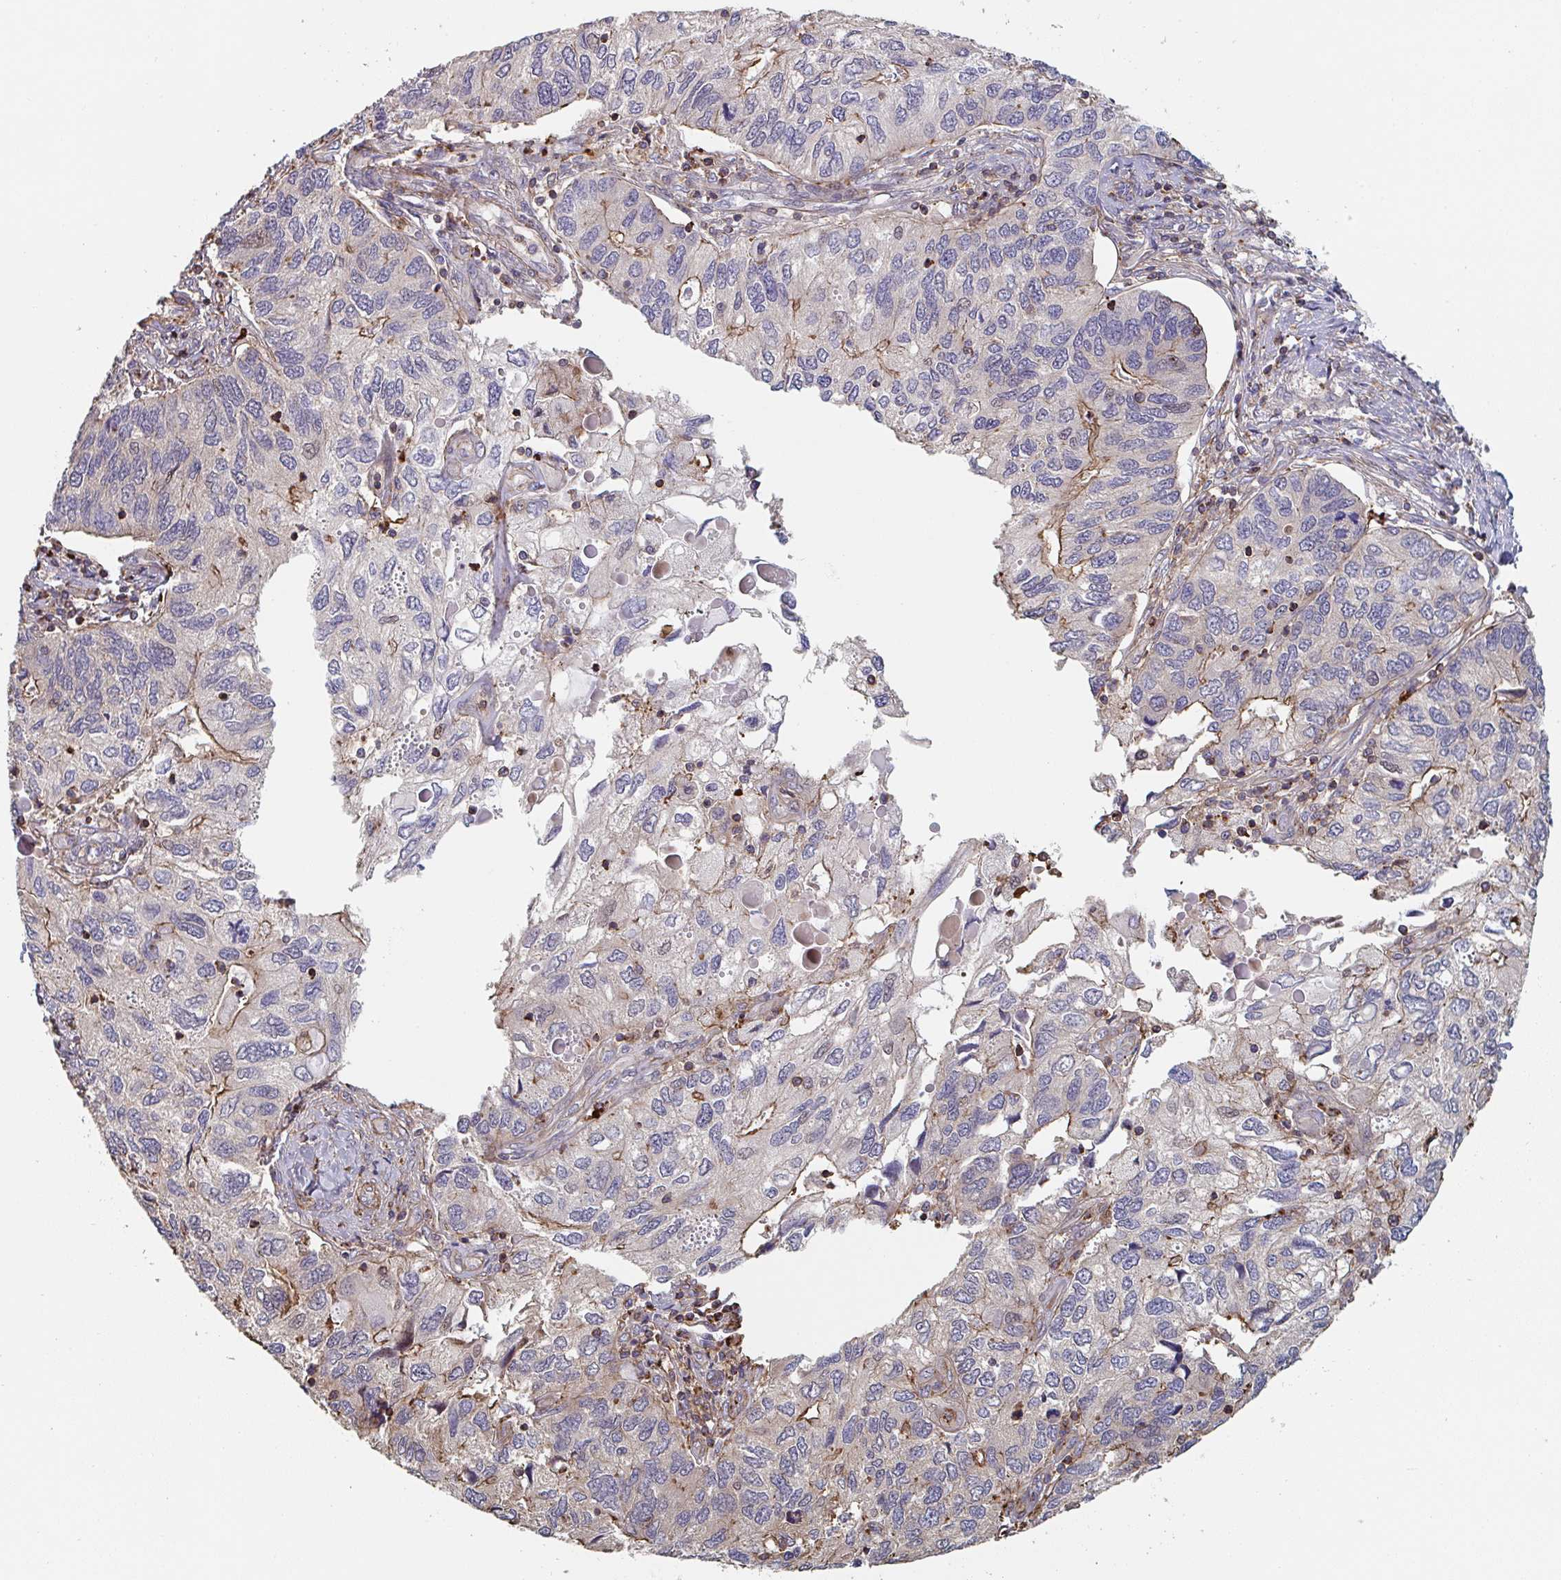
{"staining": {"intensity": "moderate", "quantity": "<25%", "location": "cytoplasmic/membranous"}, "tissue": "endometrial cancer", "cell_type": "Tumor cells", "image_type": "cancer", "snomed": [{"axis": "morphology", "description": "Carcinoma, NOS"}, {"axis": "topography", "description": "Uterus"}], "caption": "Immunohistochemical staining of endometrial carcinoma shows low levels of moderate cytoplasmic/membranous staining in about <25% of tumor cells. (IHC, brightfield microscopy, high magnification).", "gene": "FZD2", "patient": {"sex": "female", "age": 76}}